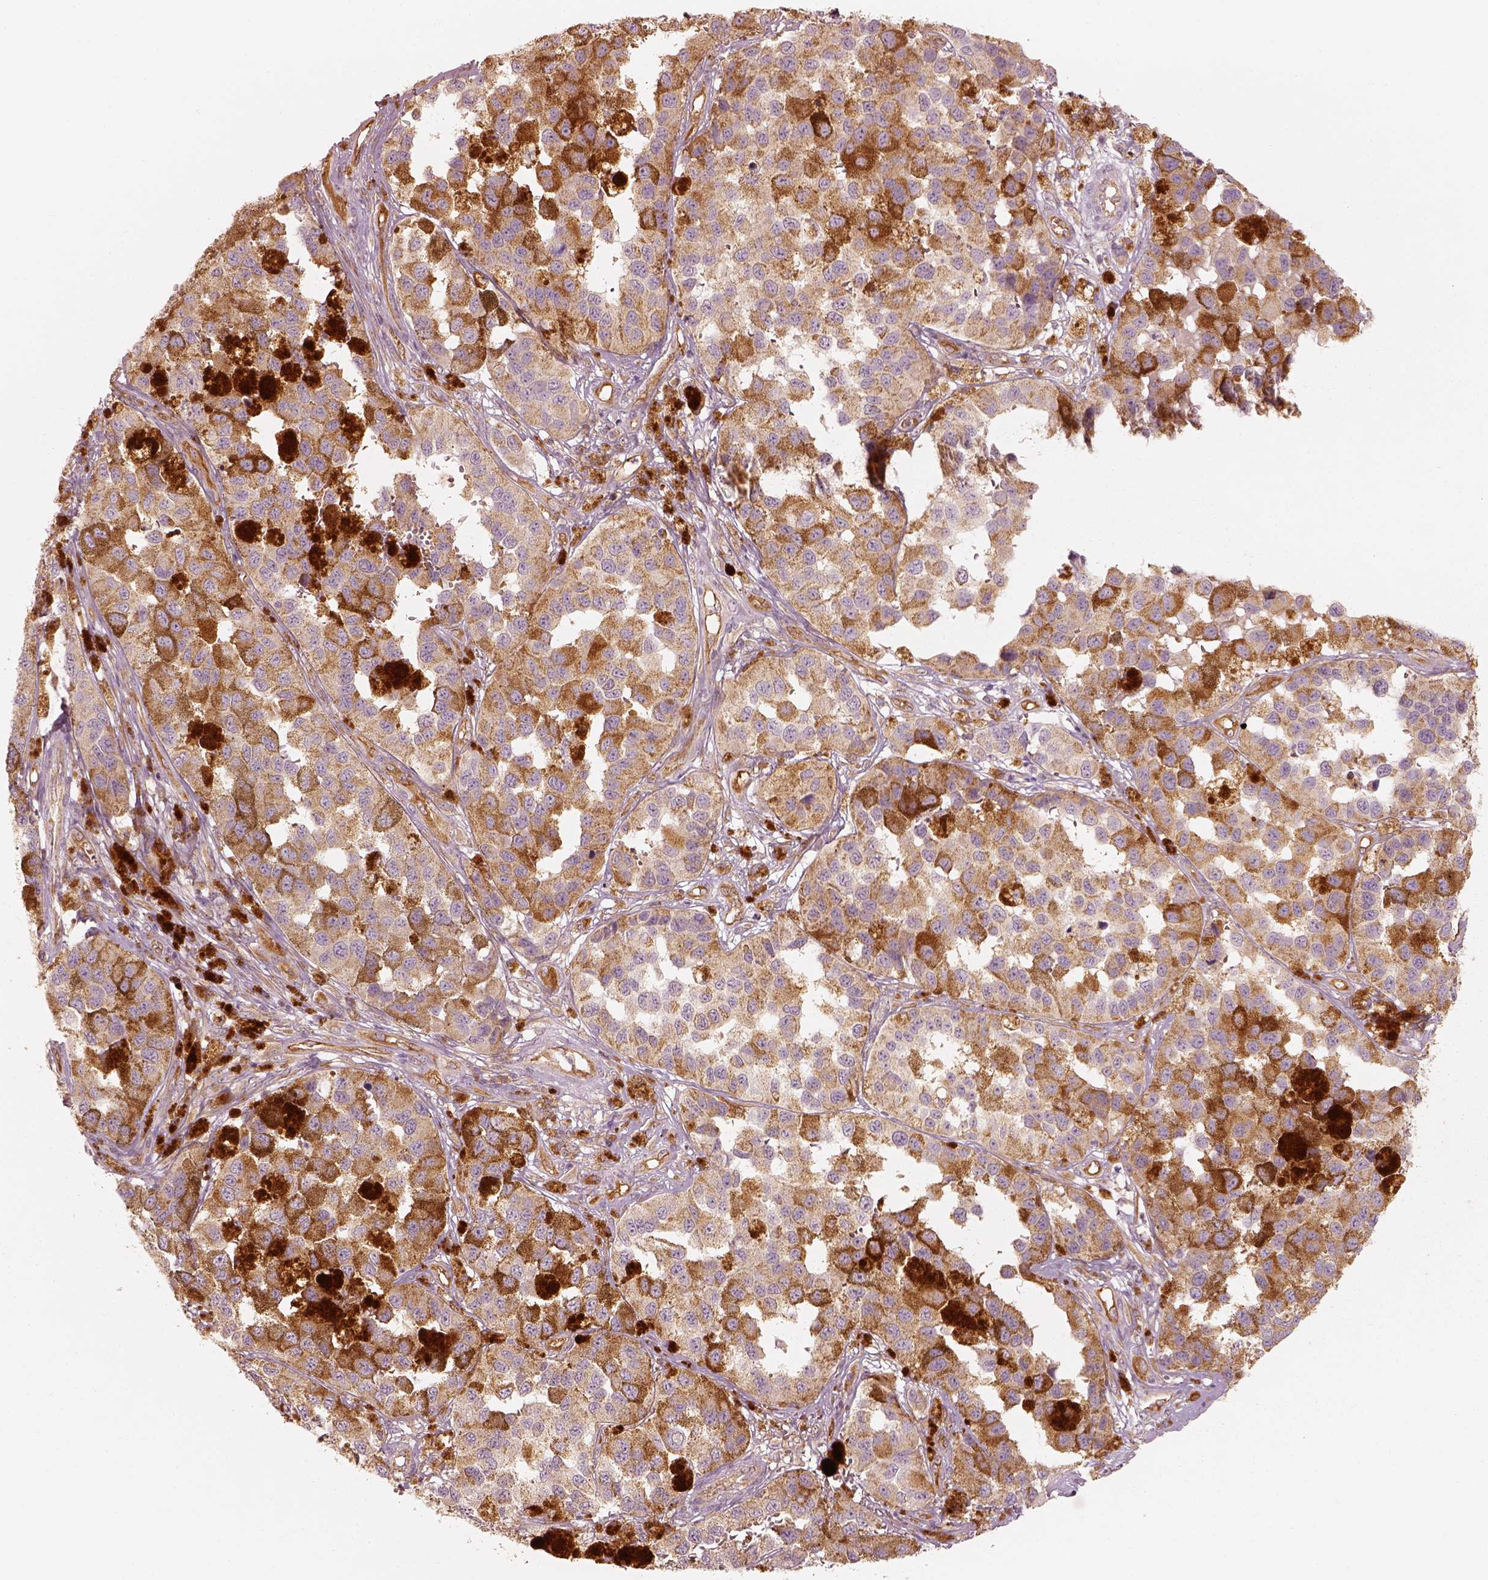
{"staining": {"intensity": "moderate", "quantity": ">75%", "location": "cytoplasmic/membranous"}, "tissue": "melanoma", "cell_type": "Tumor cells", "image_type": "cancer", "snomed": [{"axis": "morphology", "description": "Malignant melanoma, NOS"}, {"axis": "topography", "description": "Skin"}], "caption": "An immunohistochemistry (IHC) micrograph of neoplastic tissue is shown. Protein staining in brown labels moderate cytoplasmic/membranous positivity in malignant melanoma within tumor cells. (DAB (3,3'-diaminobenzidine) = brown stain, brightfield microscopy at high magnification).", "gene": "FSCN1", "patient": {"sex": "female", "age": 58}}